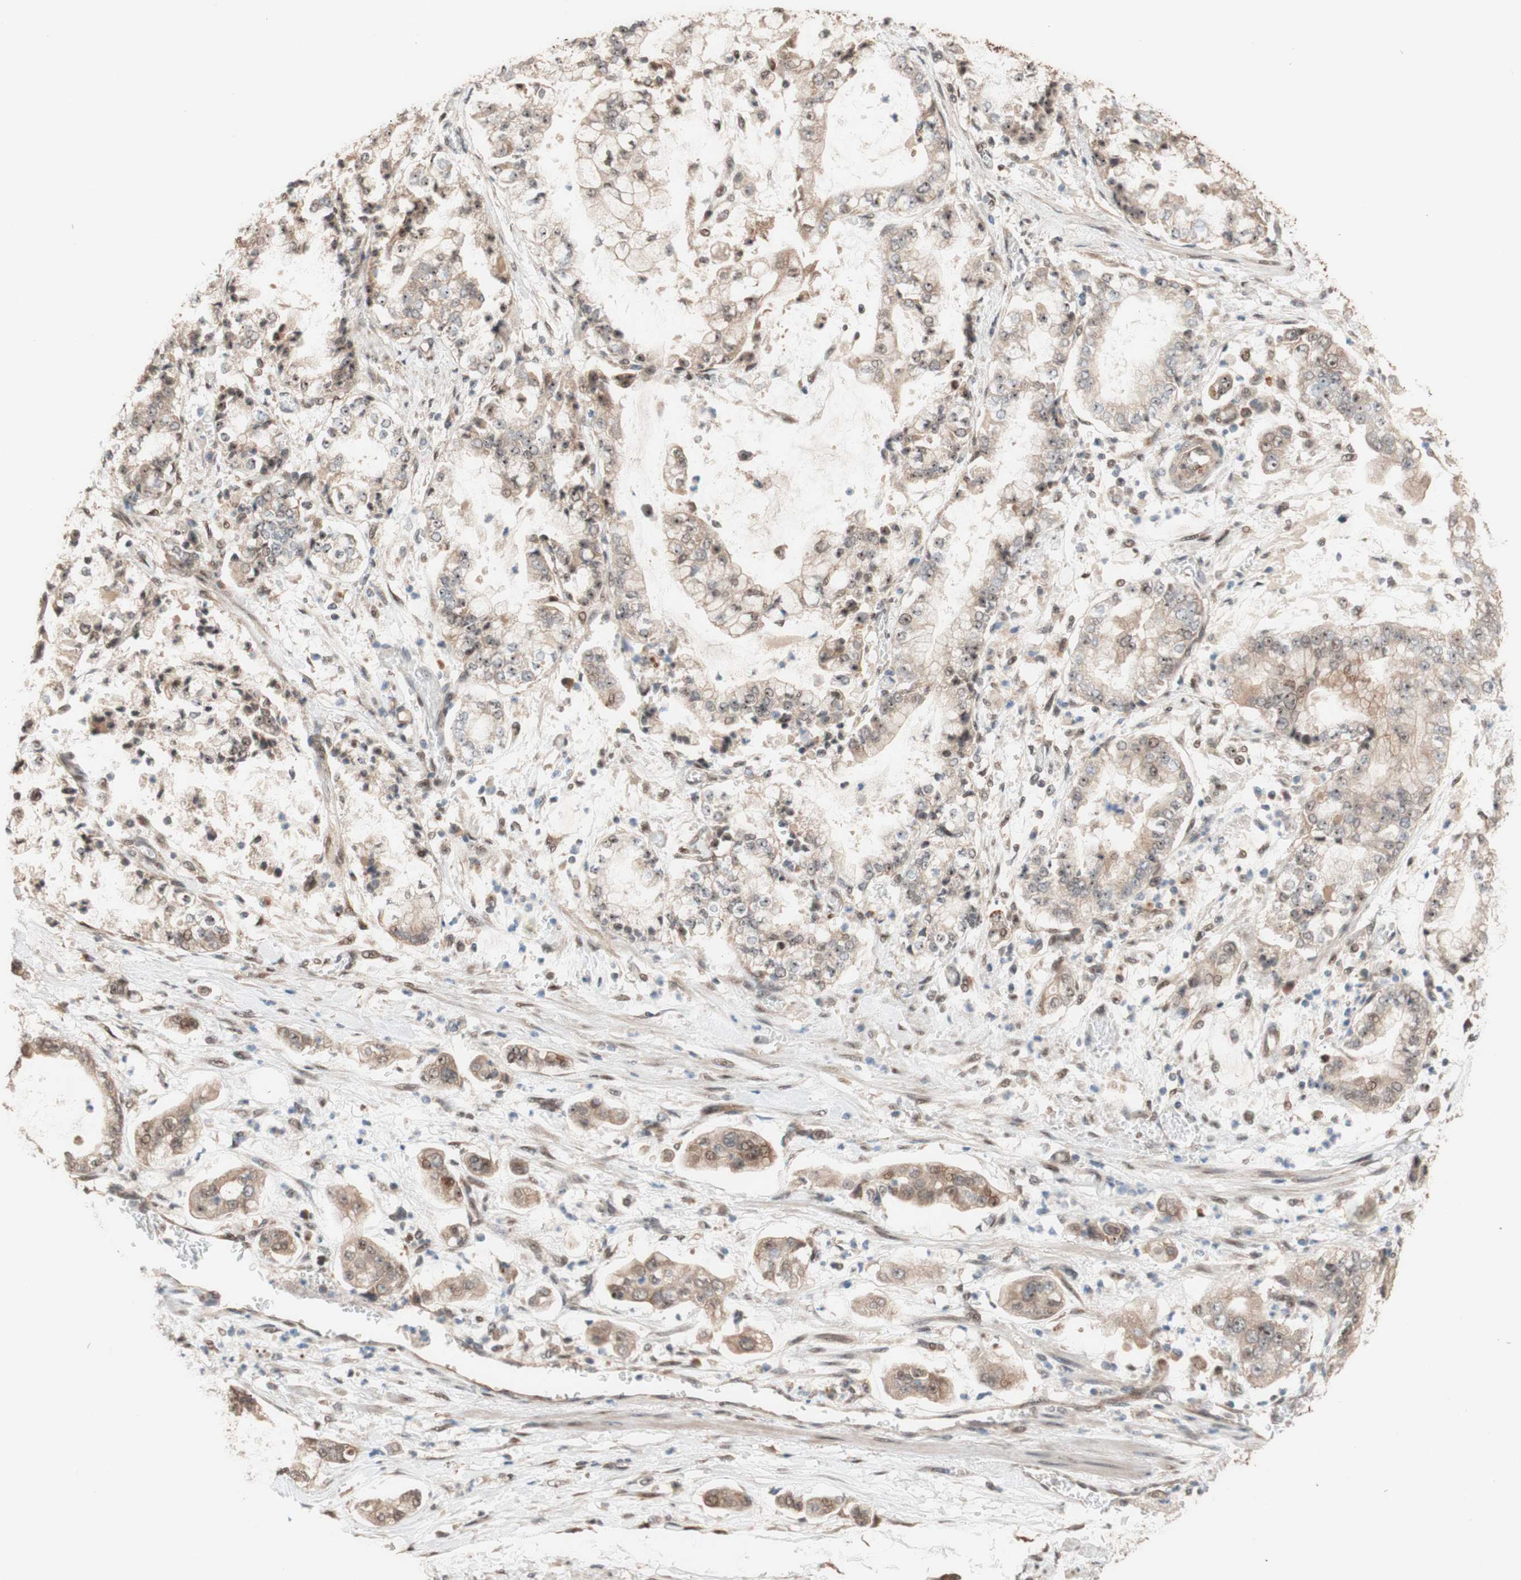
{"staining": {"intensity": "moderate", "quantity": ">75%", "location": "cytoplasmic/membranous"}, "tissue": "stomach cancer", "cell_type": "Tumor cells", "image_type": "cancer", "snomed": [{"axis": "morphology", "description": "Adenocarcinoma, NOS"}, {"axis": "topography", "description": "Stomach"}], "caption": "Protein staining reveals moderate cytoplasmic/membranous staining in approximately >75% of tumor cells in stomach cancer.", "gene": "CCNC", "patient": {"sex": "male", "age": 76}}